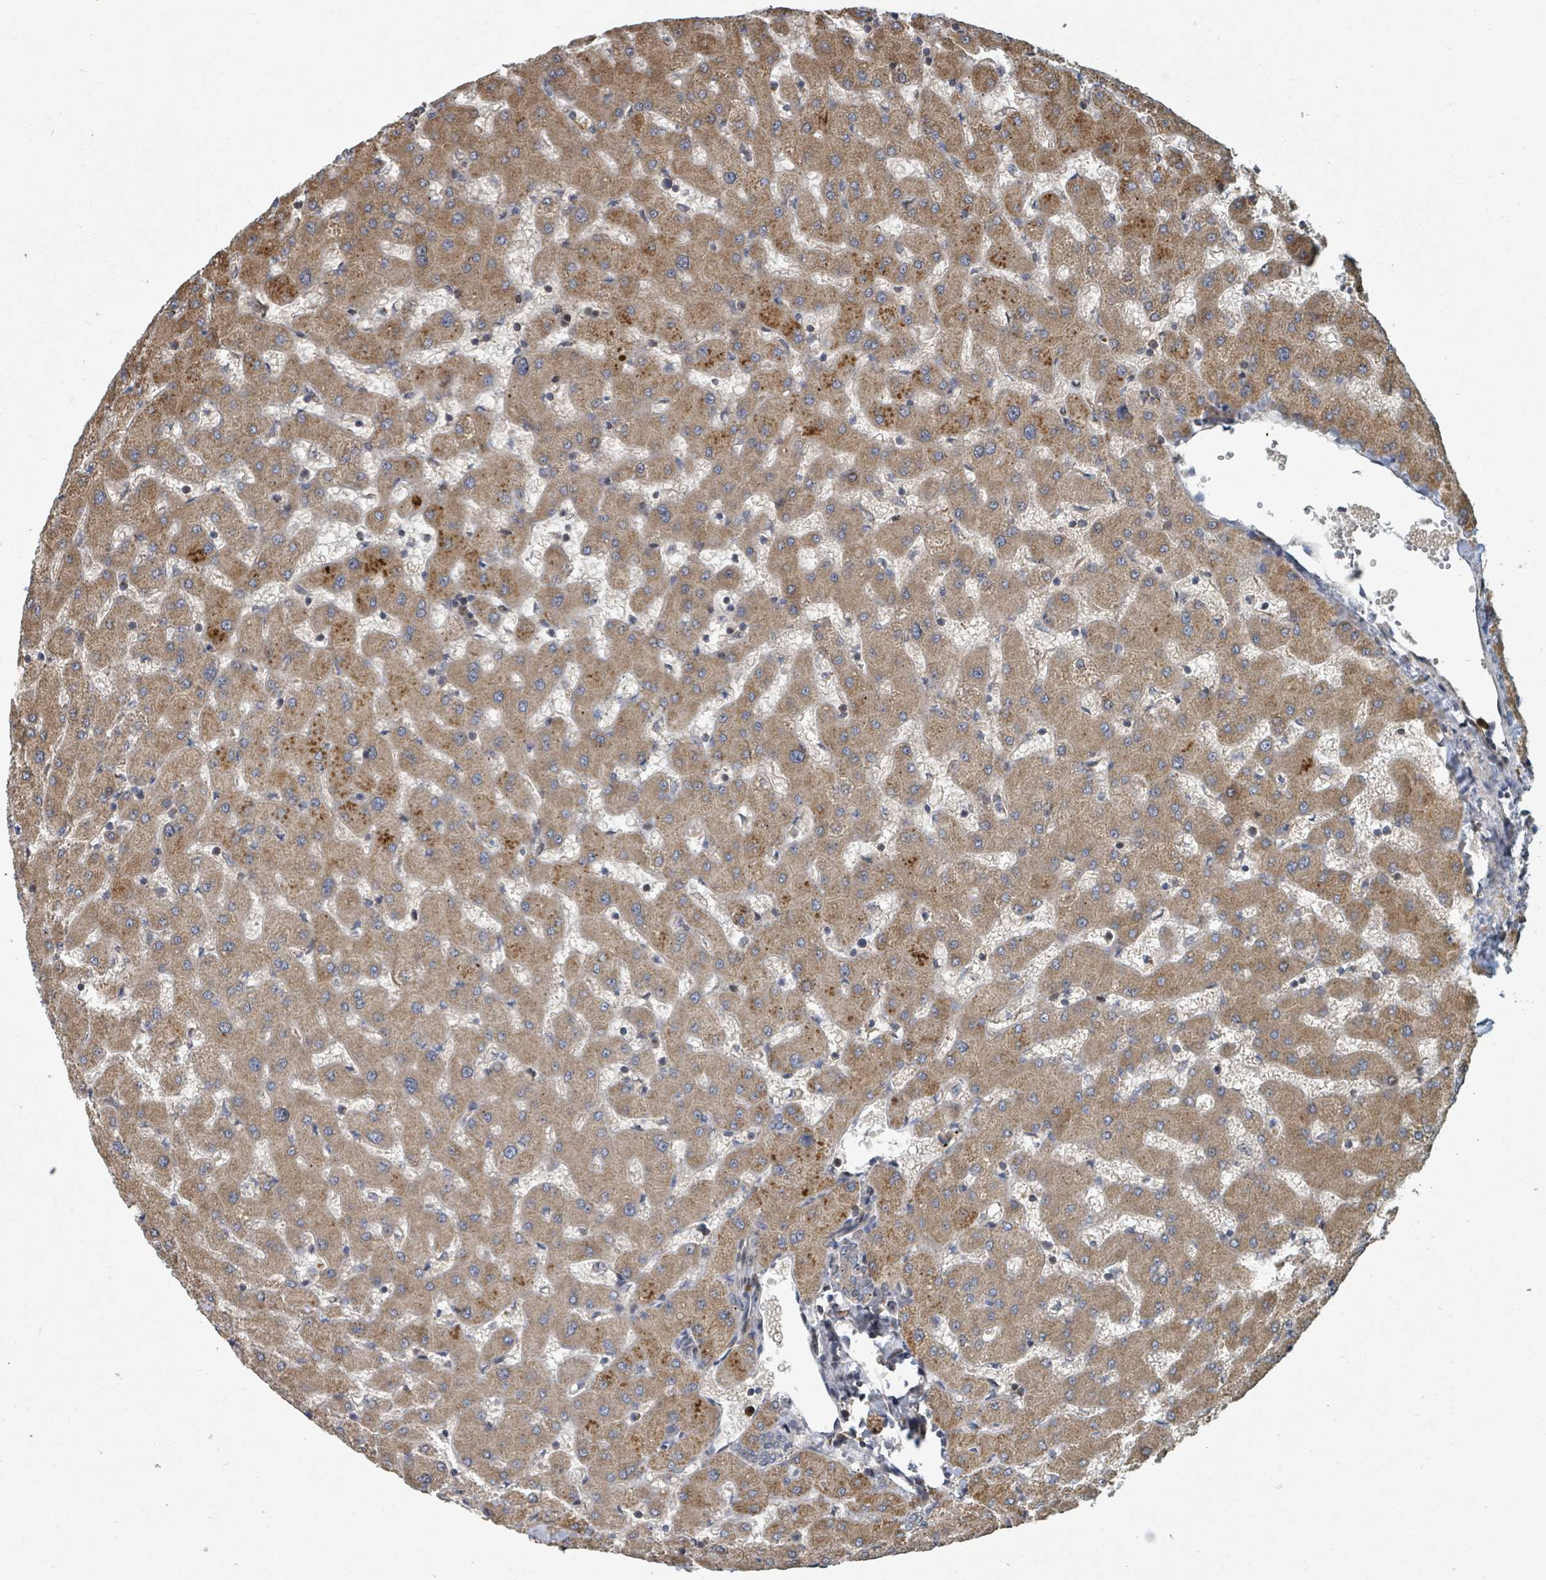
{"staining": {"intensity": "weak", "quantity": ">75%", "location": "cytoplasmic/membranous"}, "tissue": "liver", "cell_type": "Cholangiocytes", "image_type": "normal", "snomed": [{"axis": "morphology", "description": "Normal tissue, NOS"}, {"axis": "topography", "description": "Liver"}], "caption": "Protein staining exhibits weak cytoplasmic/membranous positivity in approximately >75% of cholangiocytes in benign liver. The staining was performed using DAB (3,3'-diaminobenzidine), with brown indicating positive protein expression. Nuclei are stained blue with hematoxylin.", "gene": "DPM1", "patient": {"sex": "female", "age": 63}}